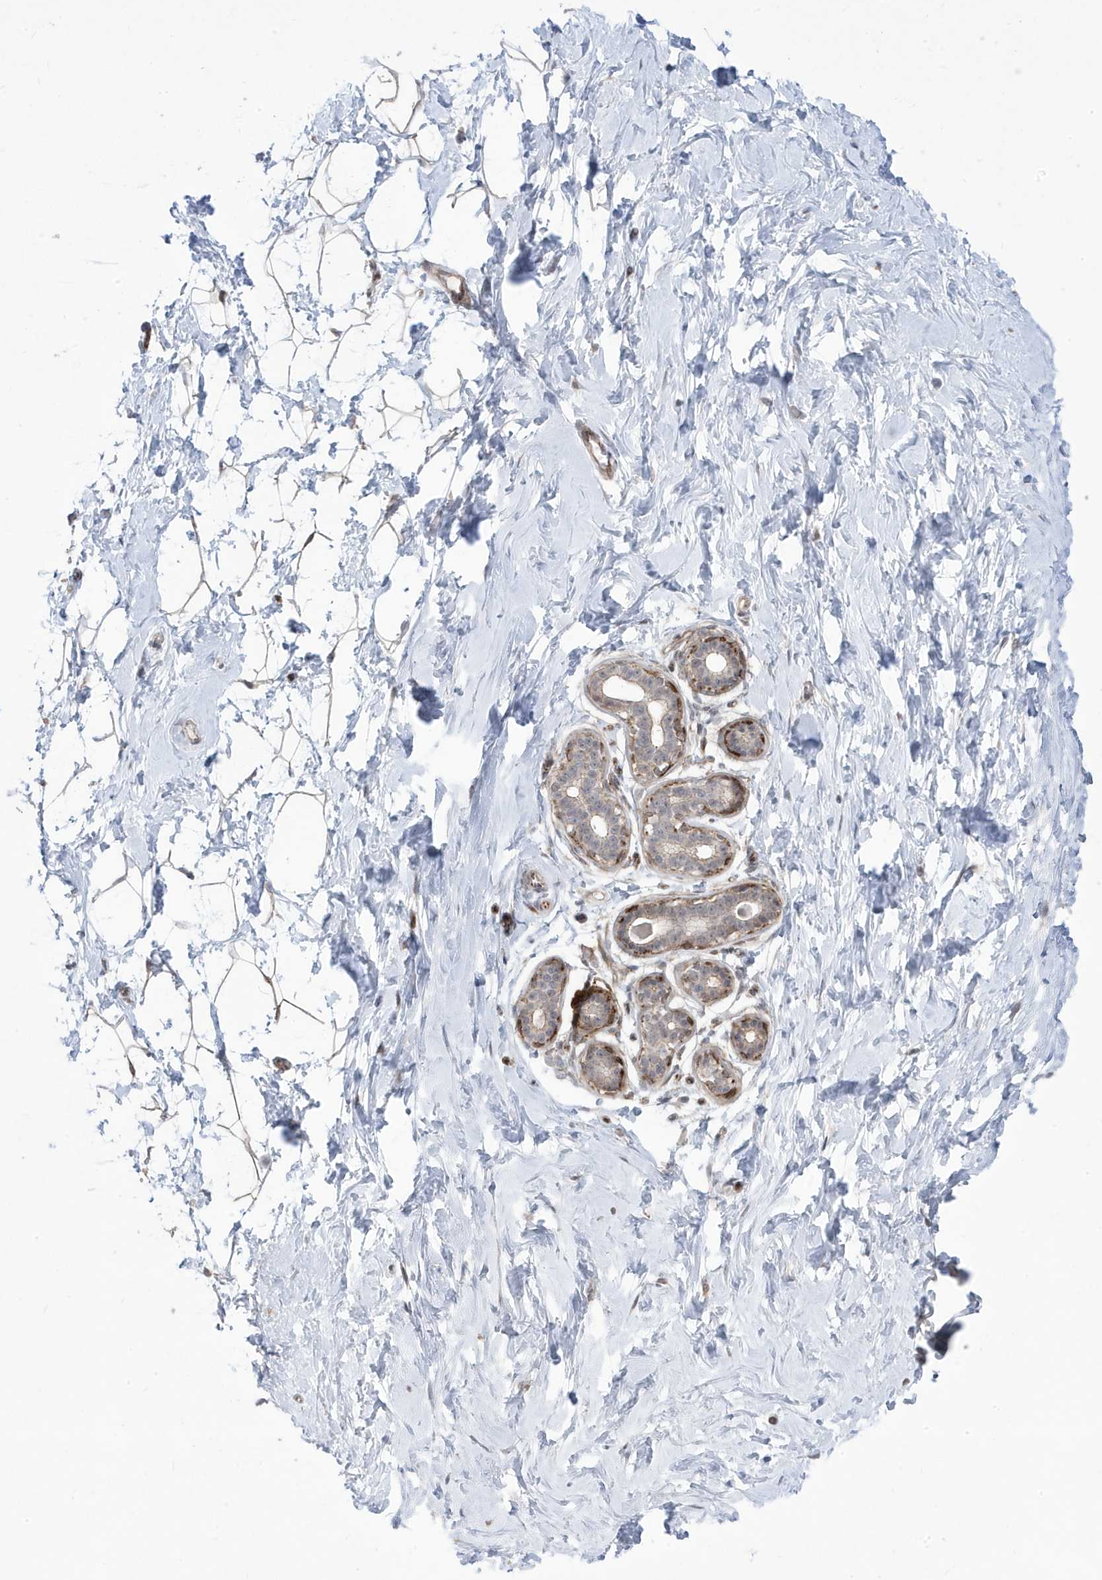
{"staining": {"intensity": "weak", "quantity": "<25%", "location": "nuclear"}, "tissue": "breast", "cell_type": "Adipocytes", "image_type": "normal", "snomed": [{"axis": "morphology", "description": "Normal tissue, NOS"}, {"axis": "morphology", "description": "Adenoma, NOS"}, {"axis": "topography", "description": "Breast"}], "caption": "Adipocytes show no significant protein staining in unremarkable breast.", "gene": "ADAMTSL3", "patient": {"sex": "female", "age": 23}}